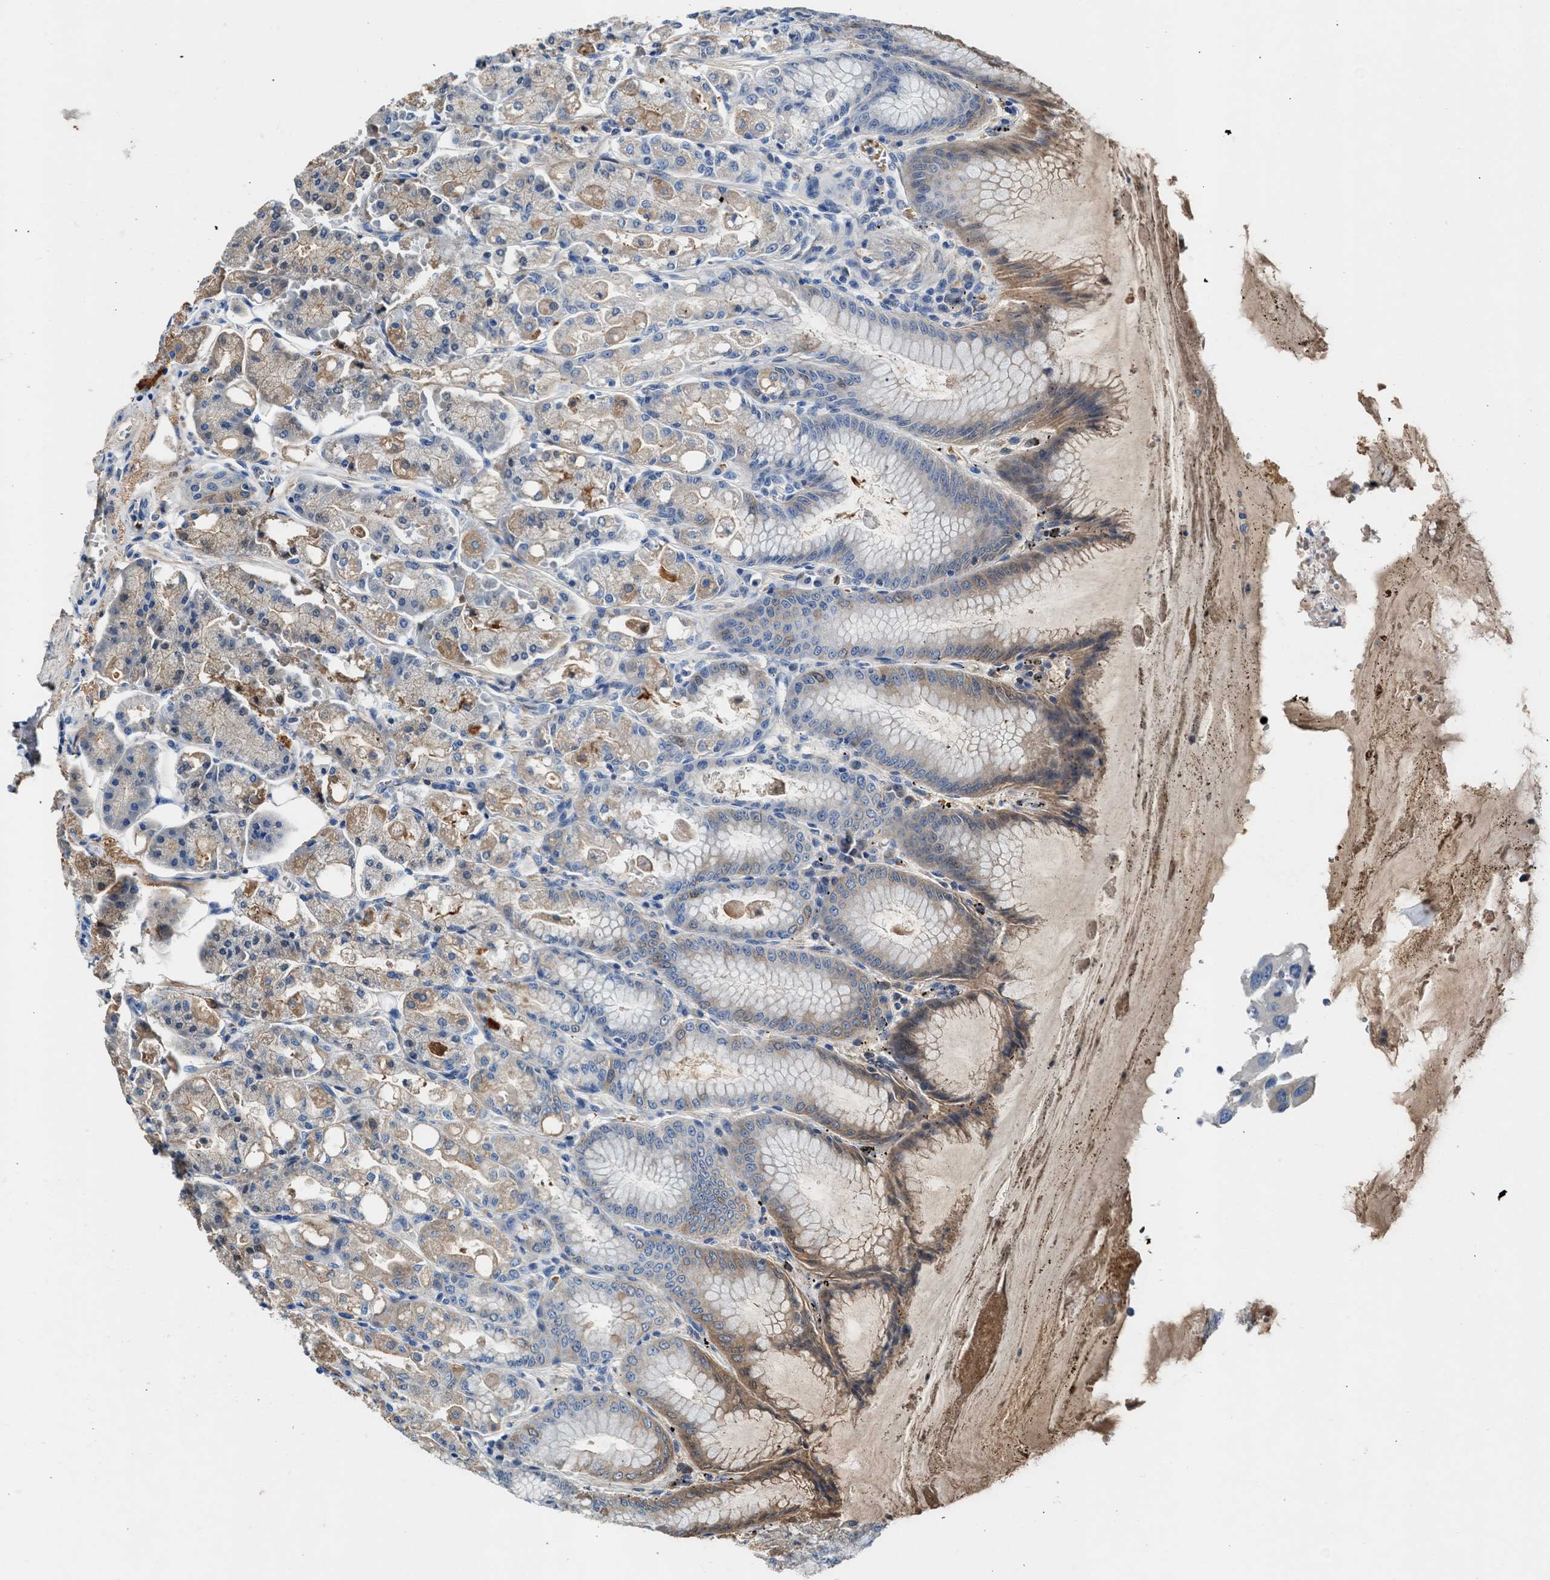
{"staining": {"intensity": "moderate", "quantity": "<25%", "location": "cytoplasmic/membranous"}, "tissue": "stomach", "cell_type": "Glandular cells", "image_type": "normal", "snomed": [{"axis": "morphology", "description": "Normal tissue, NOS"}, {"axis": "topography", "description": "Stomach, lower"}], "caption": "Immunohistochemical staining of unremarkable stomach exhibits low levels of moderate cytoplasmic/membranous staining in approximately <25% of glandular cells.", "gene": "RWDD2B", "patient": {"sex": "male", "age": 71}}